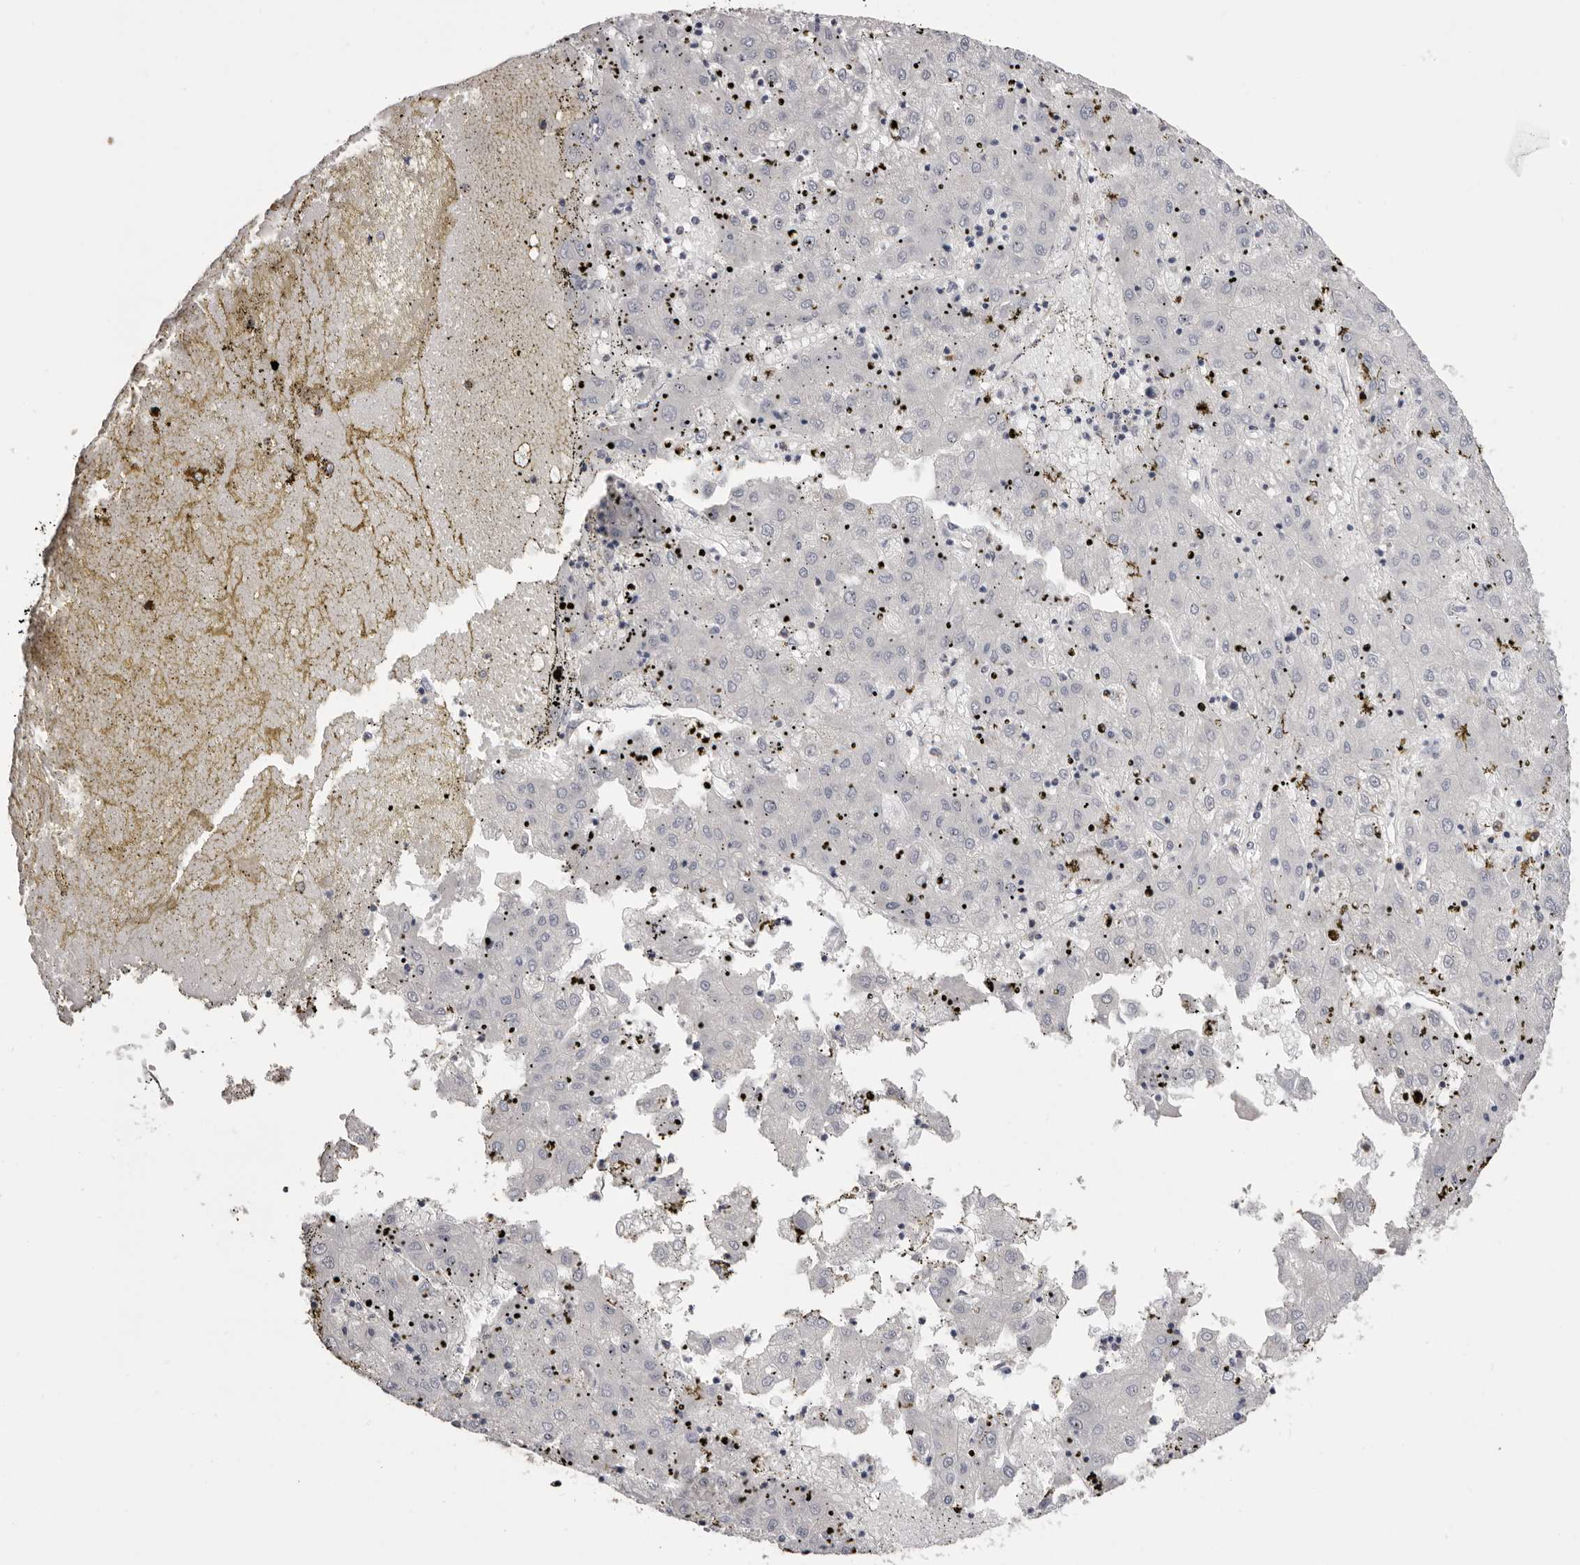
{"staining": {"intensity": "negative", "quantity": "none", "location": "none"}, "tissue": "liver cancer", "cell_type": "Tumor cells", "image_type": "cancer", "snomed": [{"axis": "morphology", "description": "Carcinoma, Hepatocellular, NOS"}, {"axis": "topography", "description": "Liver"}], "caption": "Tumor cells are negative for brown protein staining in liver cancer (hepatocellular carcinoma).", "gene": "TNNI1", "patient": {"sex": "male", "age": 72}}